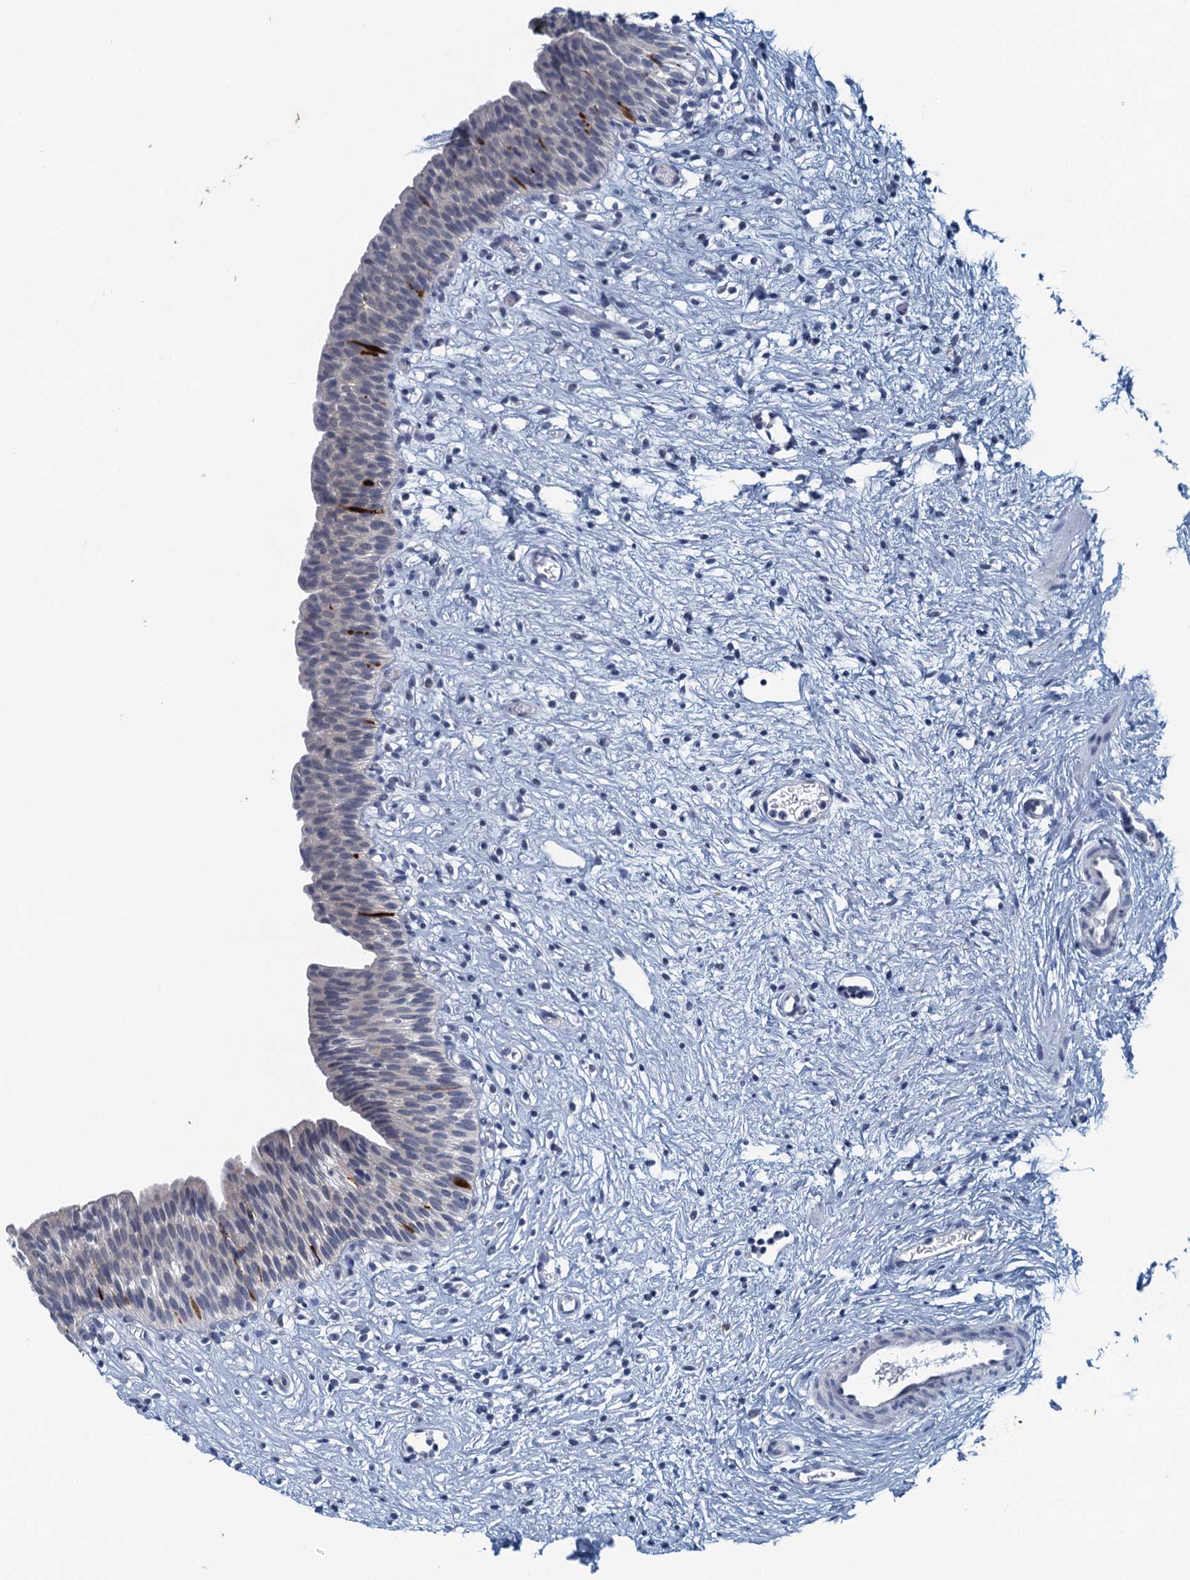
{"staining": {"intensity": "weak", "quantity": "<25%", "location": "cytoplasmic/membranous"}, "tissue": "urinary bladder", "cell_type": "Urothelial cells", "image_type": "normal", "snomed": [{"axis": "morphology", "description": "Transitional cell carcinoma in-situ"}, {"axis": "topography", "description": "Urinary bladder"}], "caption": "DAB (3,3'-diaminobenzidine) immunohistochemical staining of benign human urinary bladder reveals no significant staining in urothelial cells.", "gene": "C16orf95", "patient": {"sex": "male", "age": 74}}